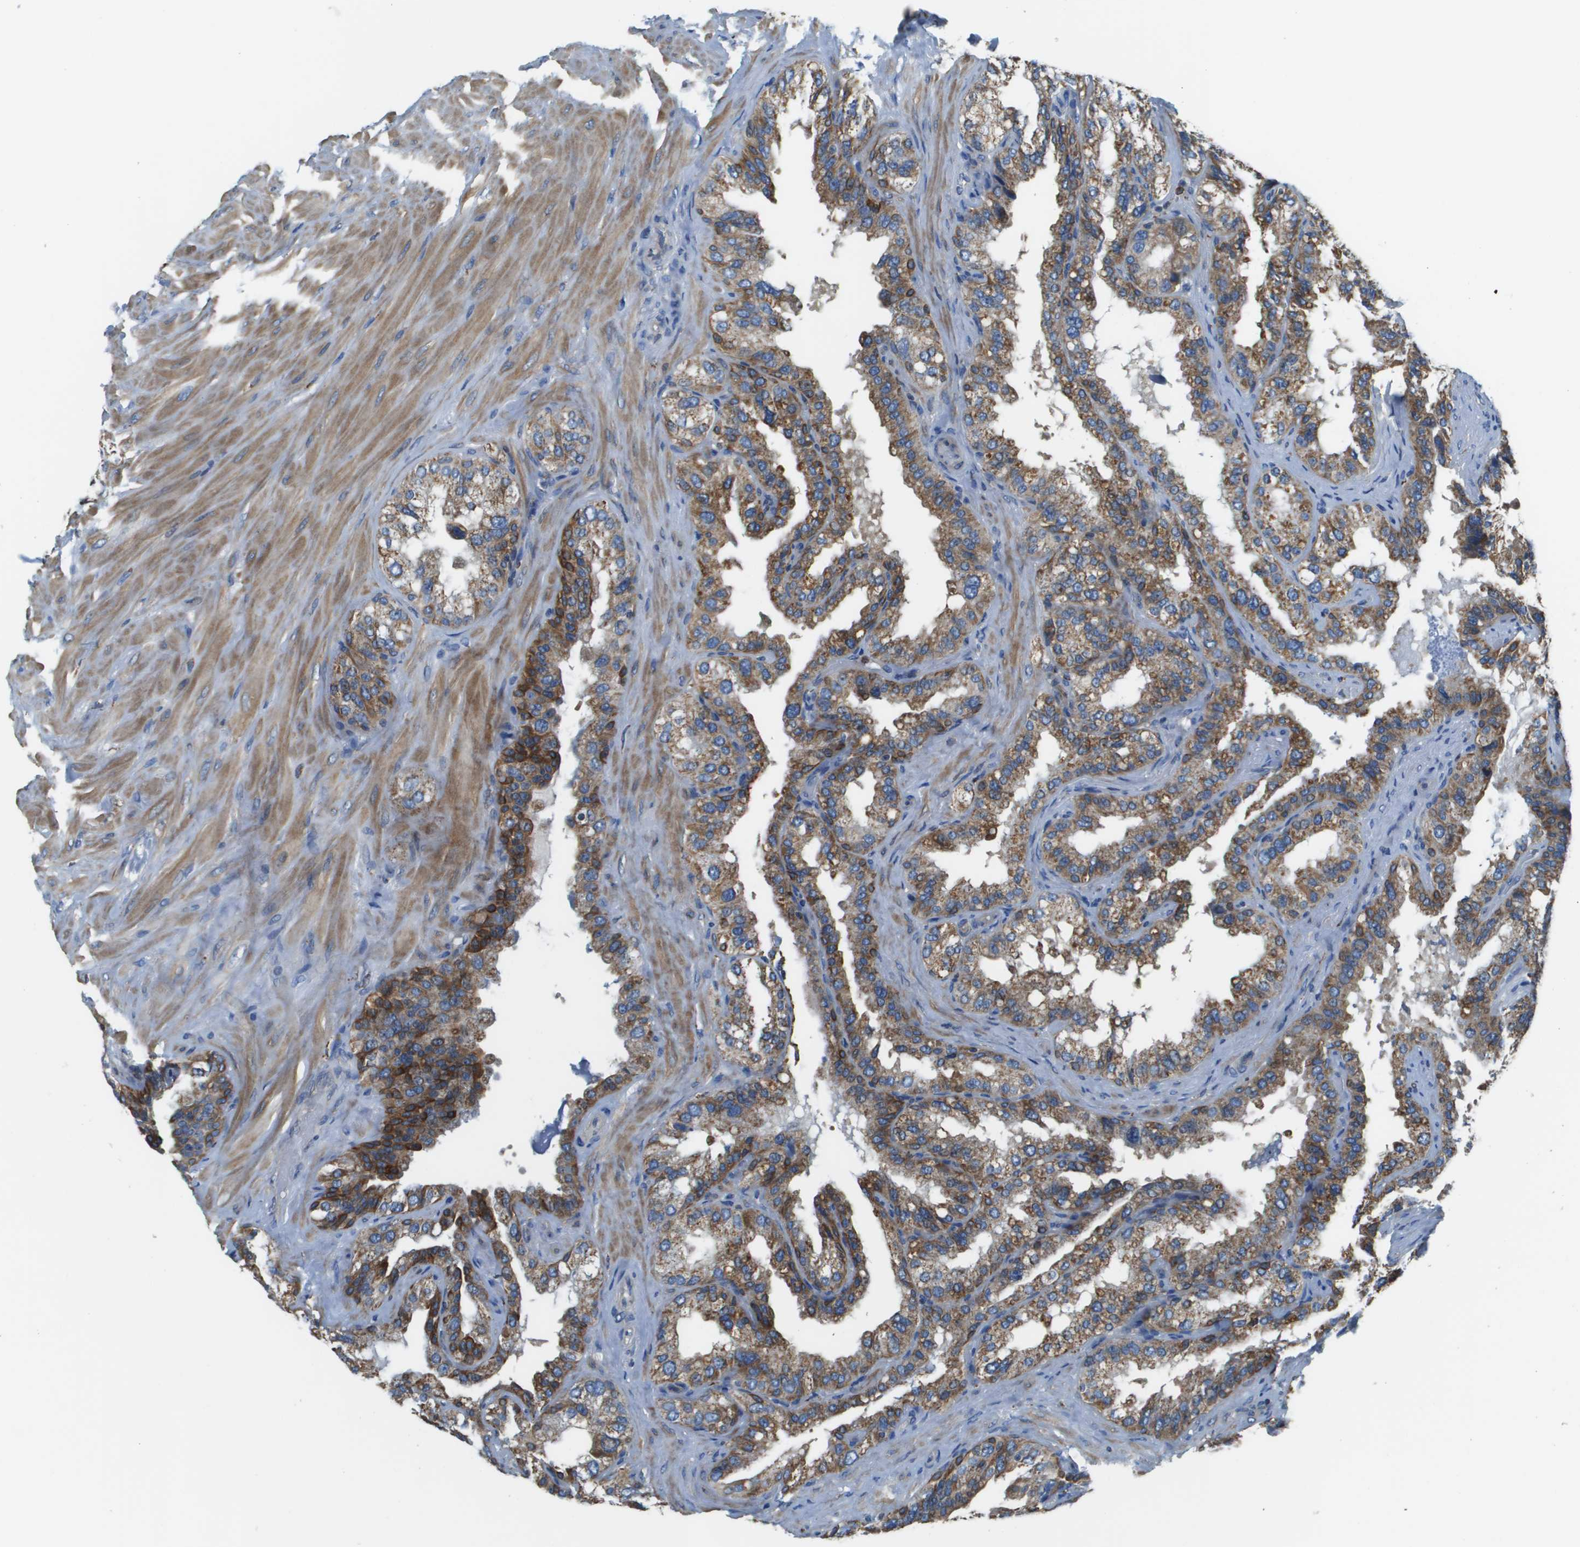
{"staining": {"intensity": "moderate", "quantity": ">75%", "location": "cytoplasmic/membranous"}, "tissue": "seminal vesicle", "cell_type": "Glandular cells", "image_type": "normal", "snomed": [{"axis": "morphology", "description": "Normal tissue, NOS"}, {"axis": "topography", "description": "Seminal veicle"}], "caption": "Normal seminal vesicle was stained to show a protein in brown. There is medium levels of moderate cytoplasmic/membranous expression in approximately >75% of glandular cells.", "gene": "CNPY3", "patient": {"sex": "male", "age": 68}}